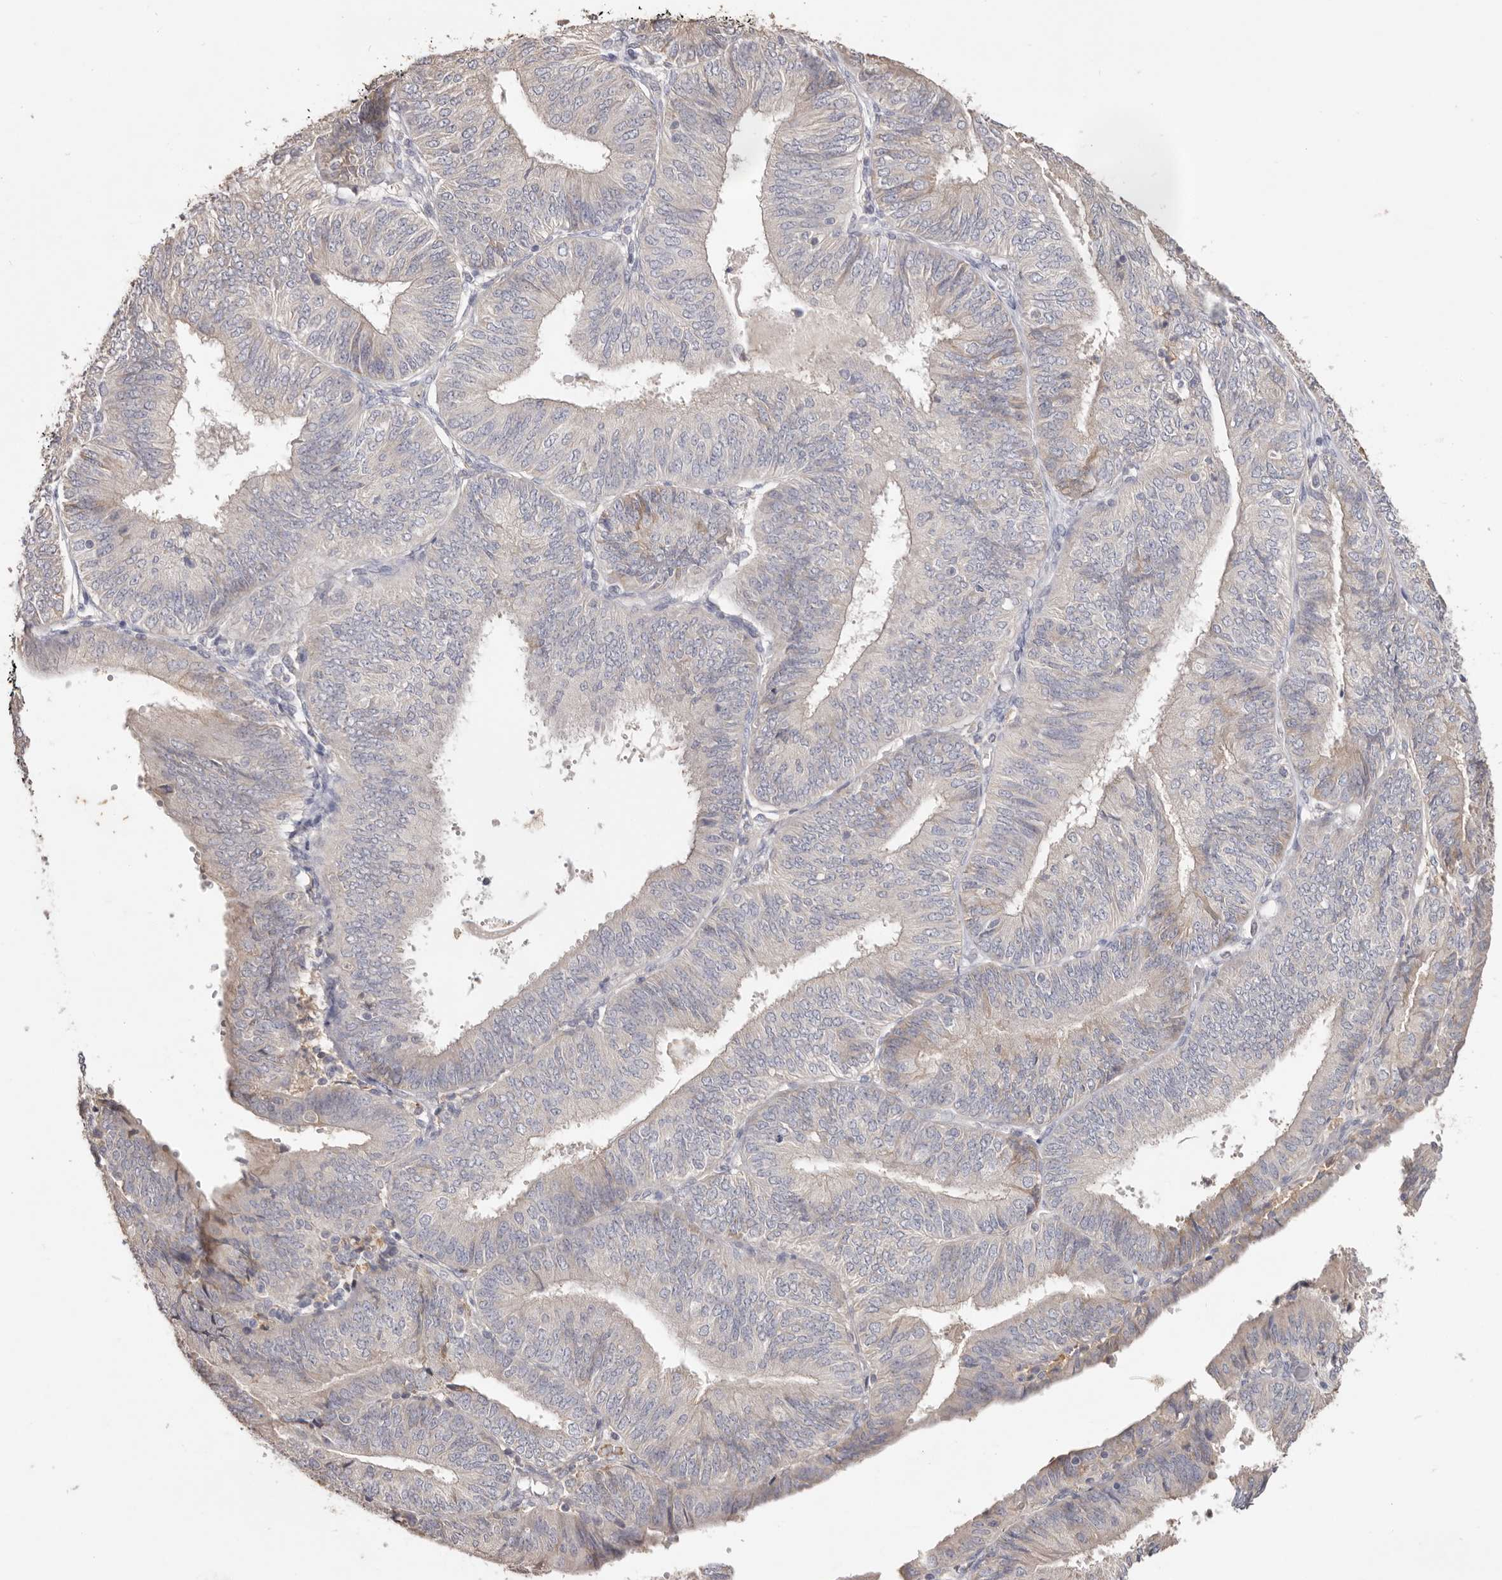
{"staining": {"intensity": "negative", "quantity": "none", "location": "none"}, "tissue": "endometrial cancer", "cell_type": "Tumor cells", "image_type": "cancer", "snomed": [{"axis": "morphology", "description": "Adenocarcinoma, NOS"}, {"axis": "topography", "description": "Endometrium"}], "caption": "IHC photomicrograph of human adenocarcinoma (endometrial) stained for a protein (brown), which shows no staining in tumor cells.", "gene": "HCAR2", "patient": {"sex": "female", "age": 58}}